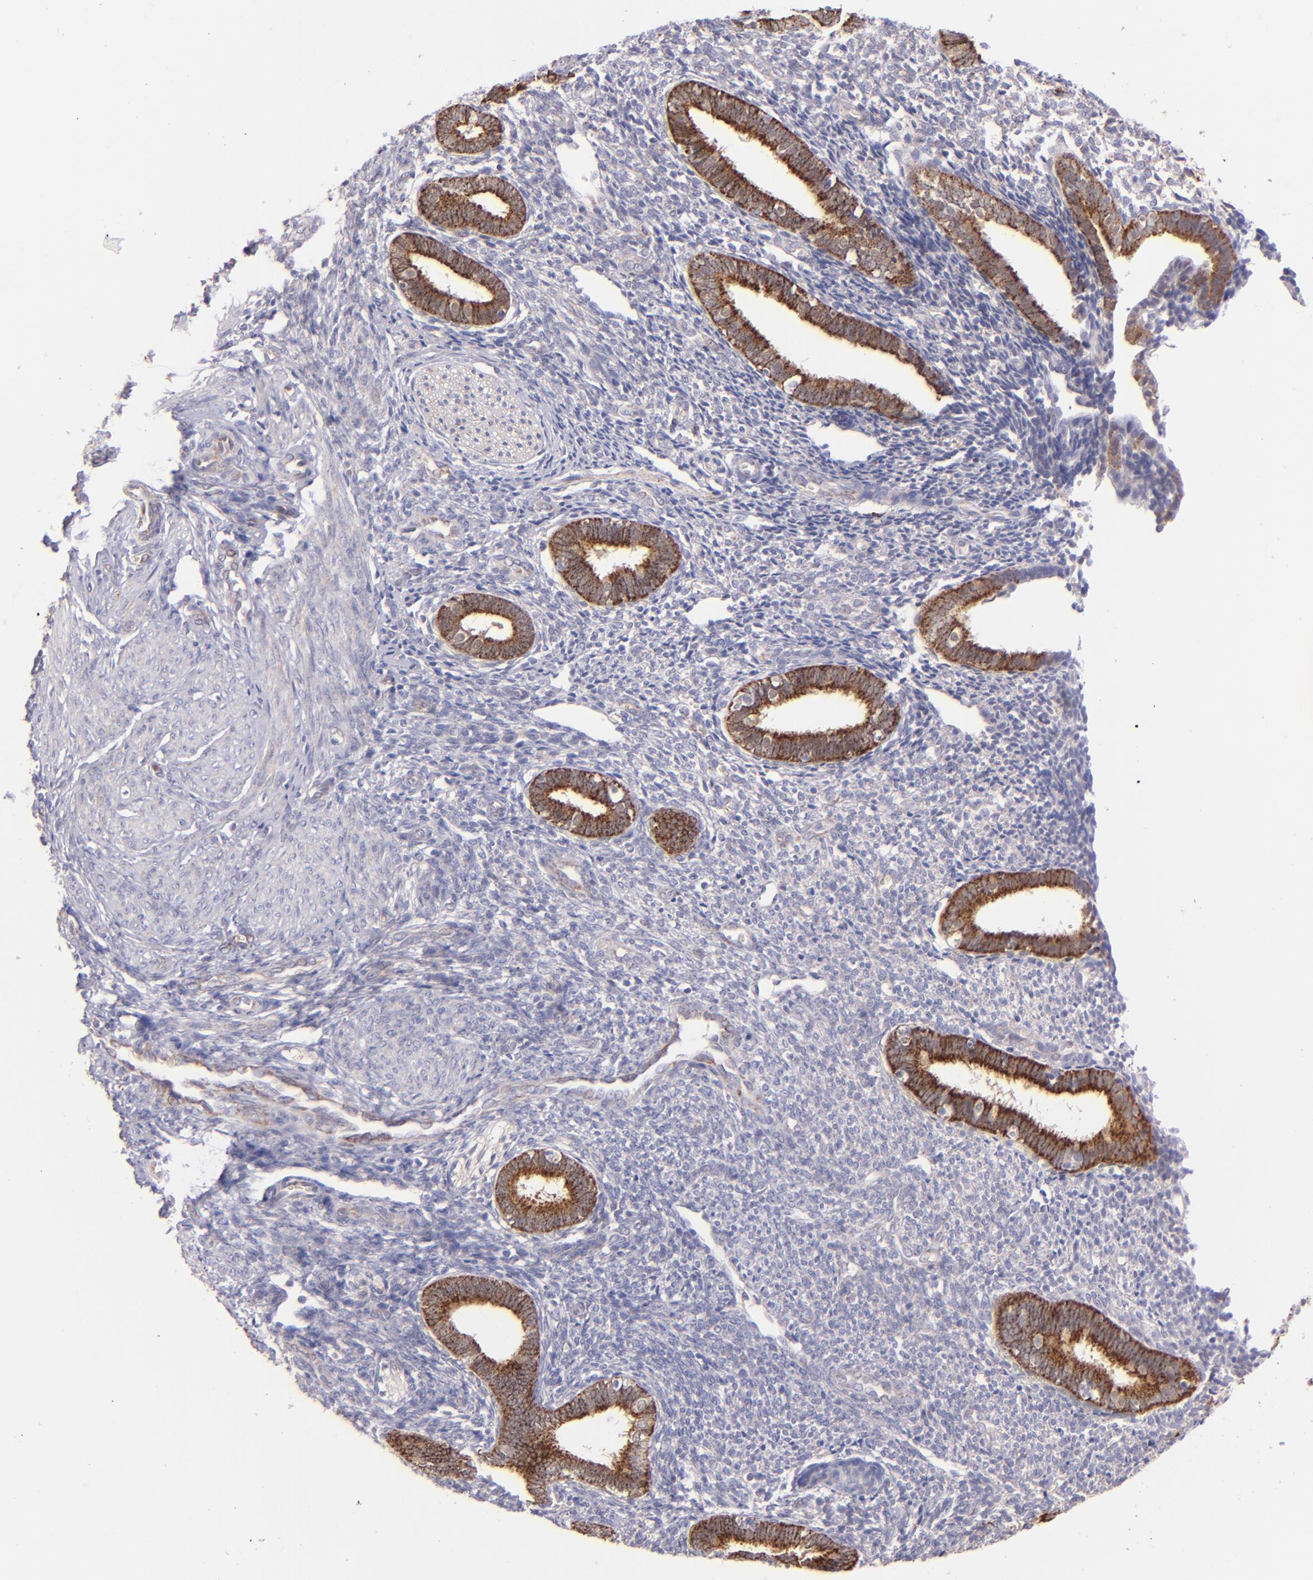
{"staining": {"intensity": "weak", "quantity": "25%-75%", "location": "cytoplasmic/membranous"}, "tissue": "endometrium", "cell_type": "Cells in endometrial stroma", "image_type": "normal", "snomed": [{"axis": "morphology", "description": "Normal tissue, NOS"}, {"axis": "topography", "description": "Endometrium"}], "caption": "The image exhibits staining of unremarkable endometrium, revealing weak cytoplasmic/membranous protein expression (brown color) within cells in endometrial stroma. Nuclei are stained in blue.", "gene": "SH2D4A", "patient": {"sex": "female", "age": 27}}